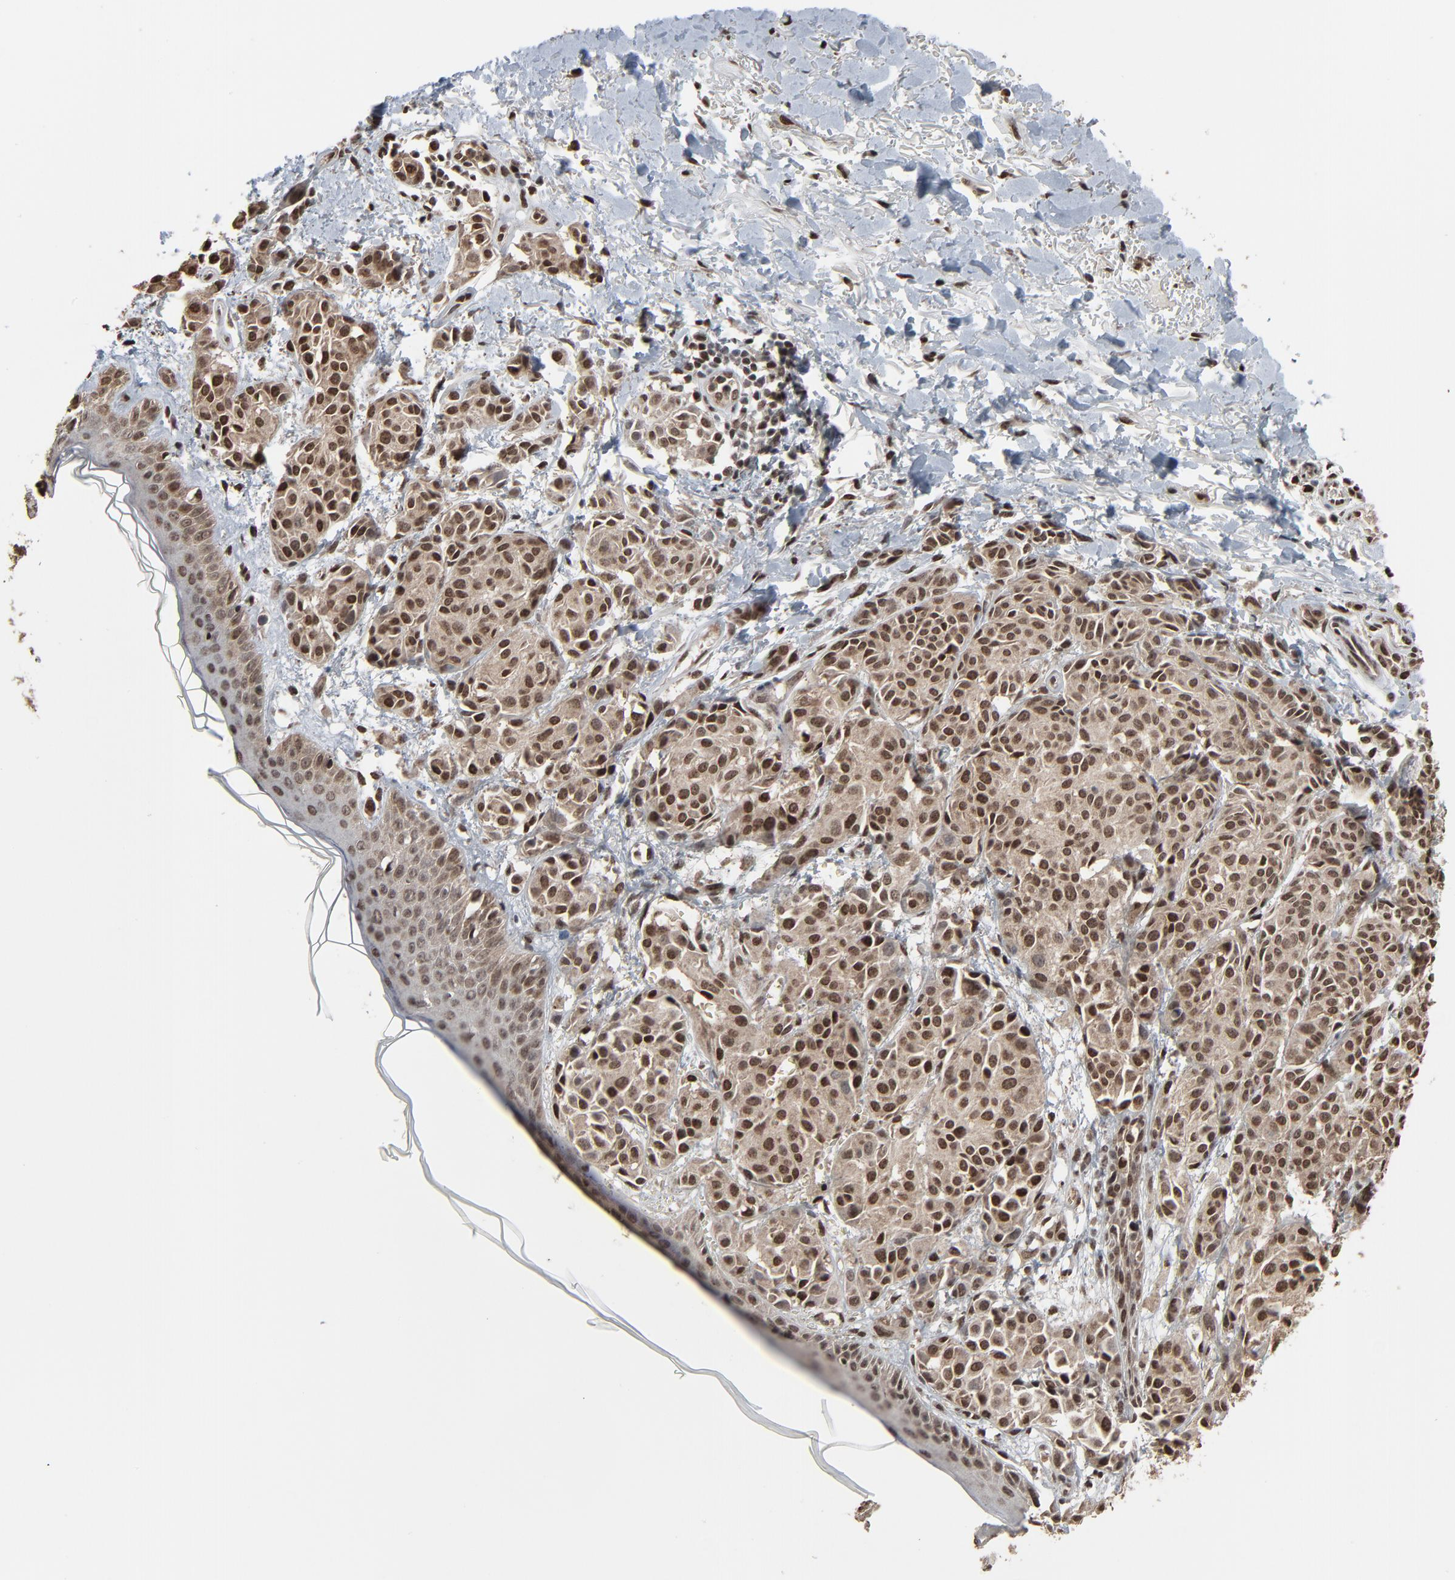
{"staining": {"intensity": "strong", "quantity": ">75%", "location": "cytoplasmic/membranous,nuclear"}, "tissue": "melanoma", "cell_type": "Tumor cells", "image_type": "cancer", "snomed": [{"axis": "morphology", "description": "Malignant melanoma, NOS"}, {"axis": "topography", "description": "Skin"}], "caption": "Immunohistochemistry of malignant melanoma shows high levels of strong cytoplasmic/membranous and nuclear expression in approximately >75% of tumor cells.", "gene": "MEIS2", "patient": {"sex": "male", "age": 76}}